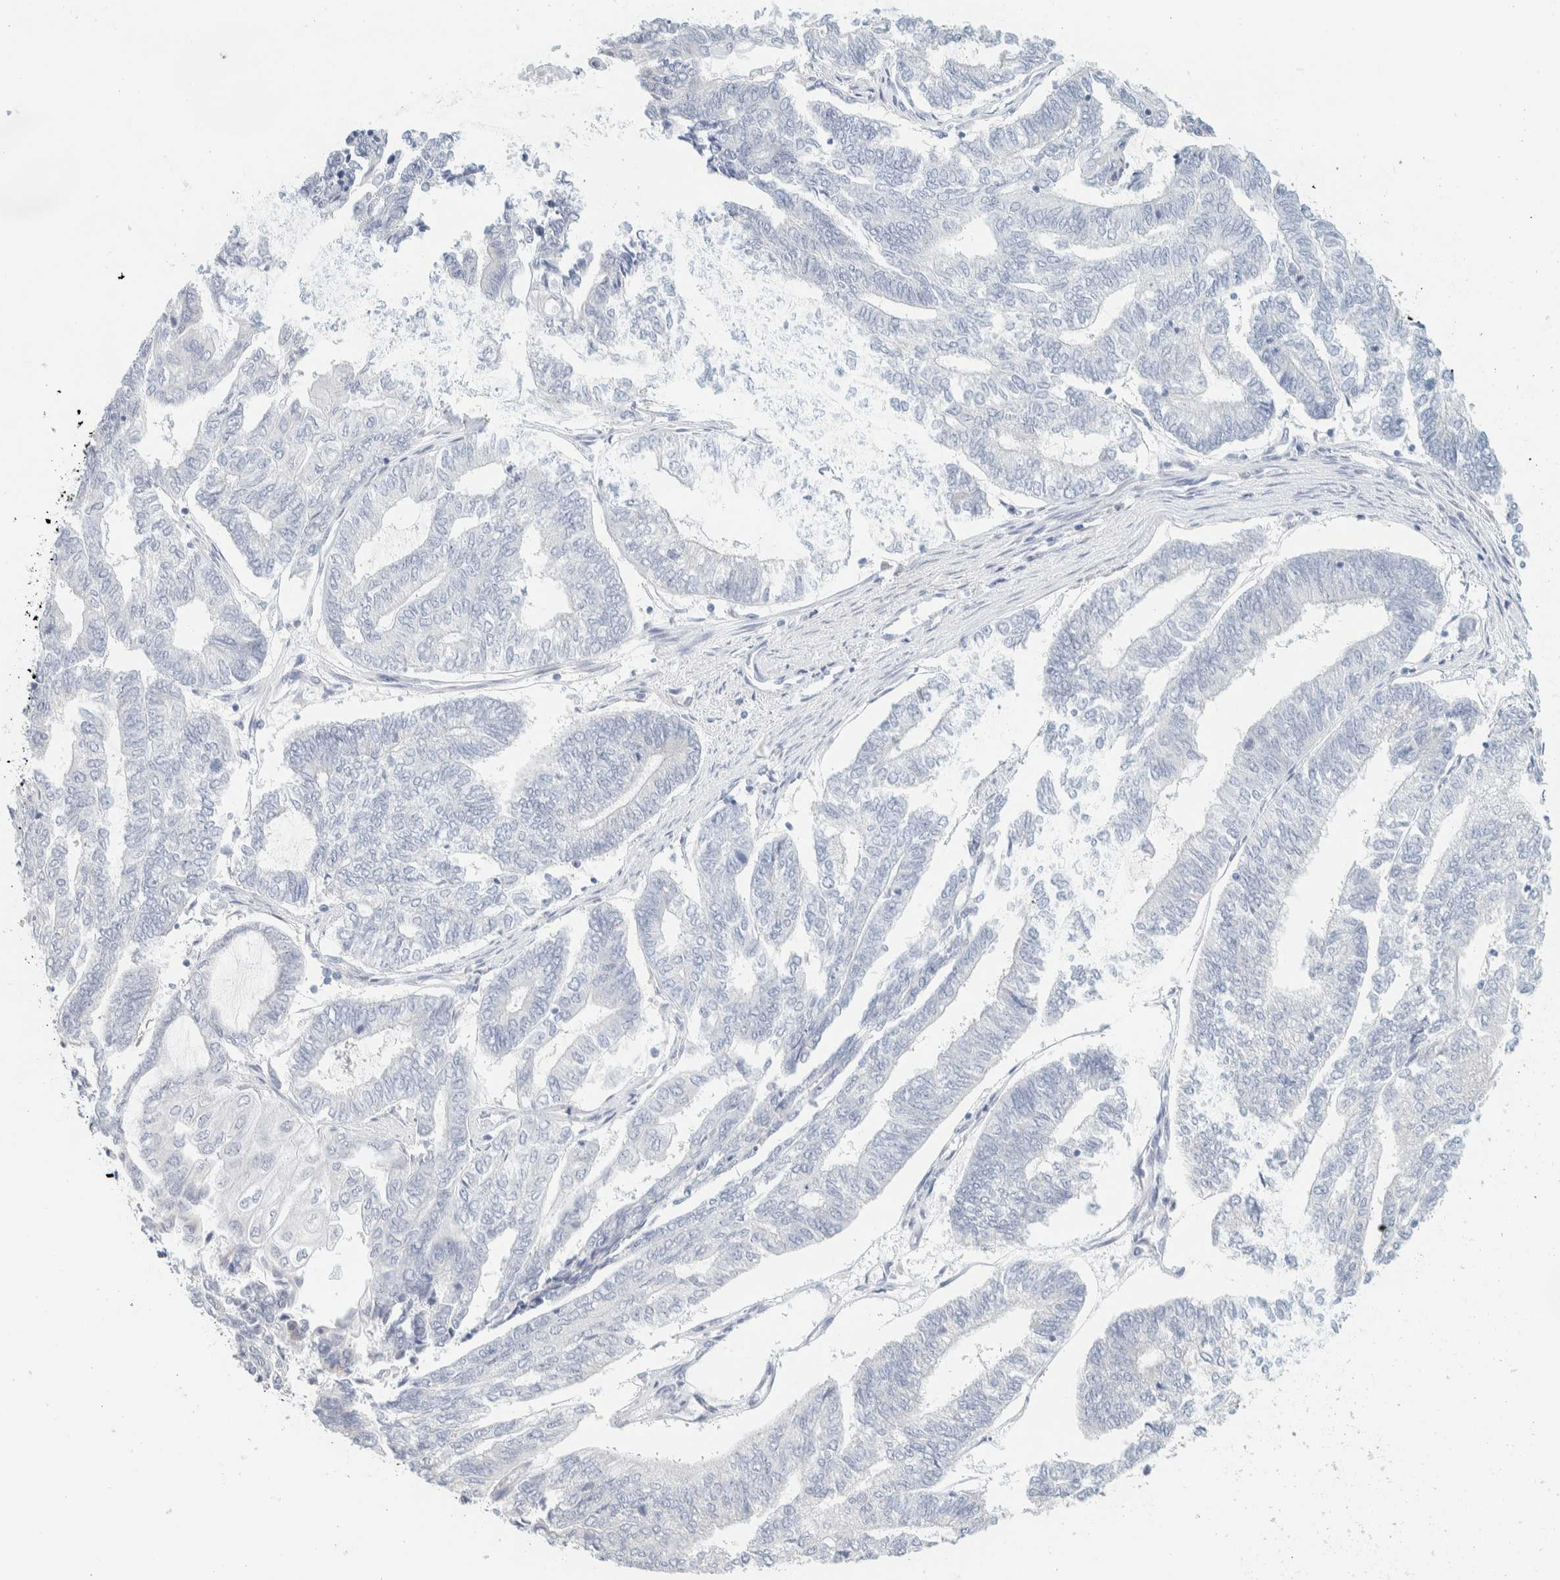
{"staining": {"intensity": "negative", "quantity": "none", "location": "none"}, "tissue": "endometrial cancer", "cell_type": "Tumor cells", "image_type": "cancer", "snomed": [{"axis": "morphology", "description": "Adenocarcinoma, NOS"}, {"axis": "topography", "description": "Uterus"}, {"axis": "topography", "description": "Endometrium"}], "caption": "IHC photomicrograph of neoplastic tissue: human adenocarcinoma (endometrial) stained with DAB (3,3'-diaminobenzidine) displays no significant protein expression in tumor cells.", "gene": "SPNS3", "patient": {"sex": "female", "age": 70}}